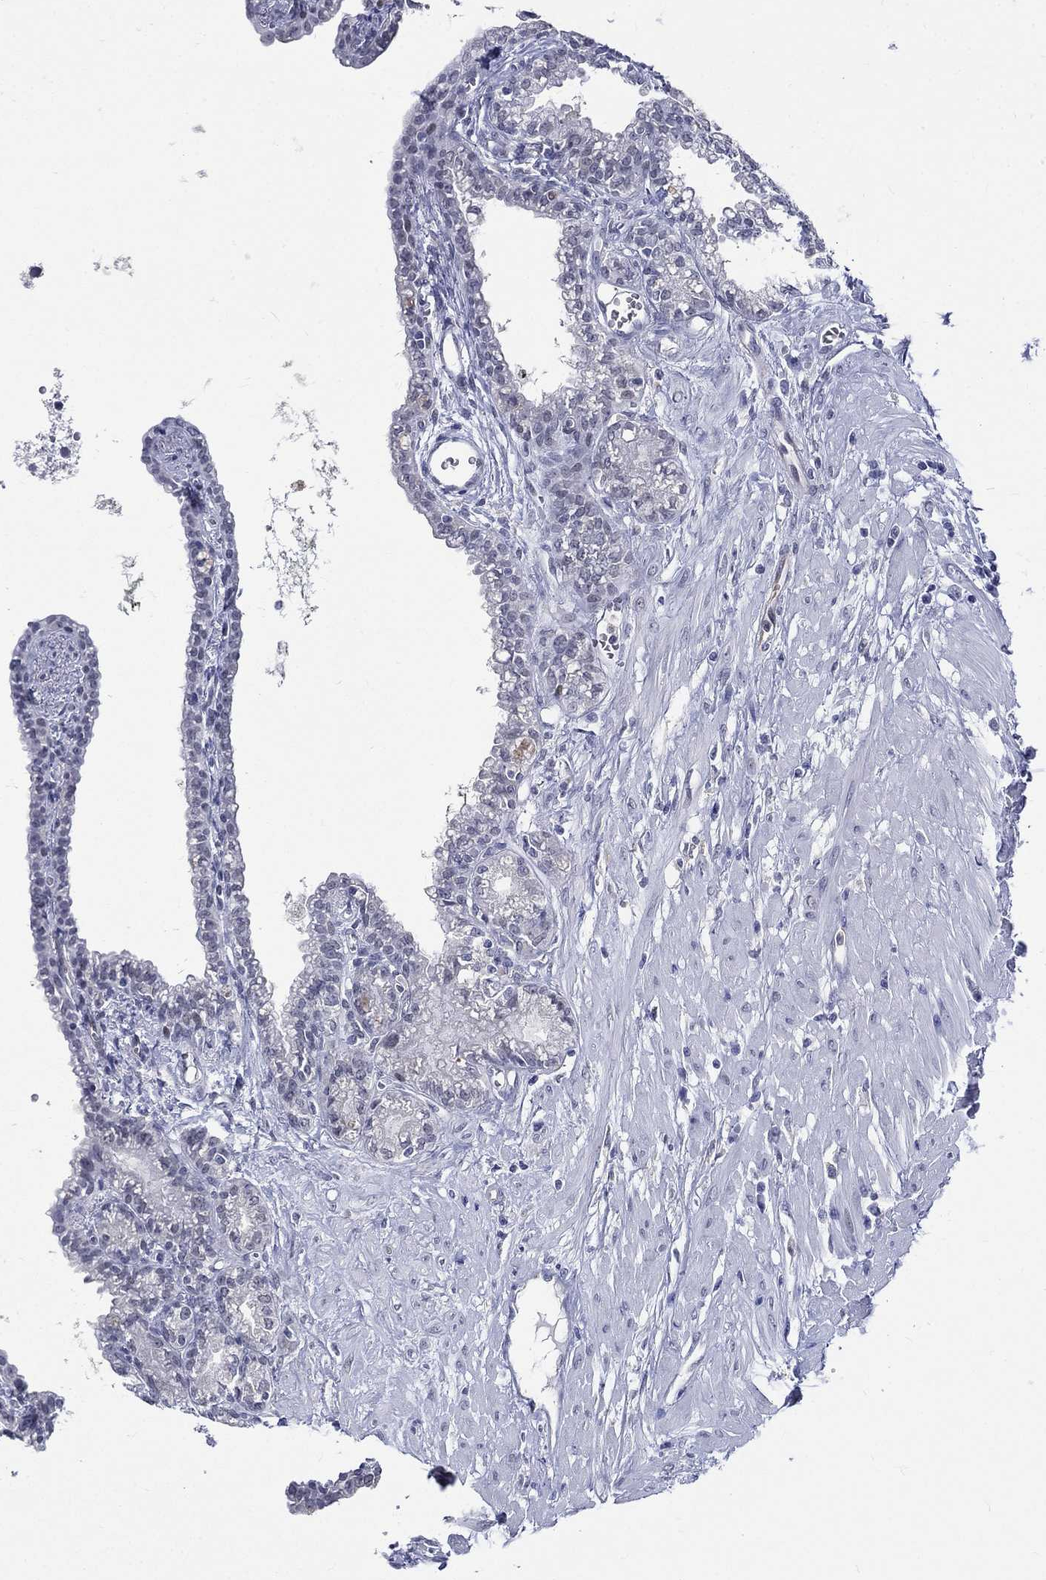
{"staining": {"intensity": "negative", "quantity": "none", "location": "none"}, "tissue": "seminal vesicle", "cell_type": "Glandular cells", "image_type": "normal", "snomed": [{"axis": "morphology", "description": "Normal tissue, NOS"}, {"axis": "morphology", "description": "Urothelial carcinoma, NOS"}, {"axis": "topography", "description": "Urinary bladder"}, {"axis": "topography", "description": "Seminal veicle"}], "caption": "The photomicrograph displays no staining of glandular cells in unremarkable seminal vesicle.", "gene": "ST6GALNAC1", "patient": {"sex": "male", "age": 76}}